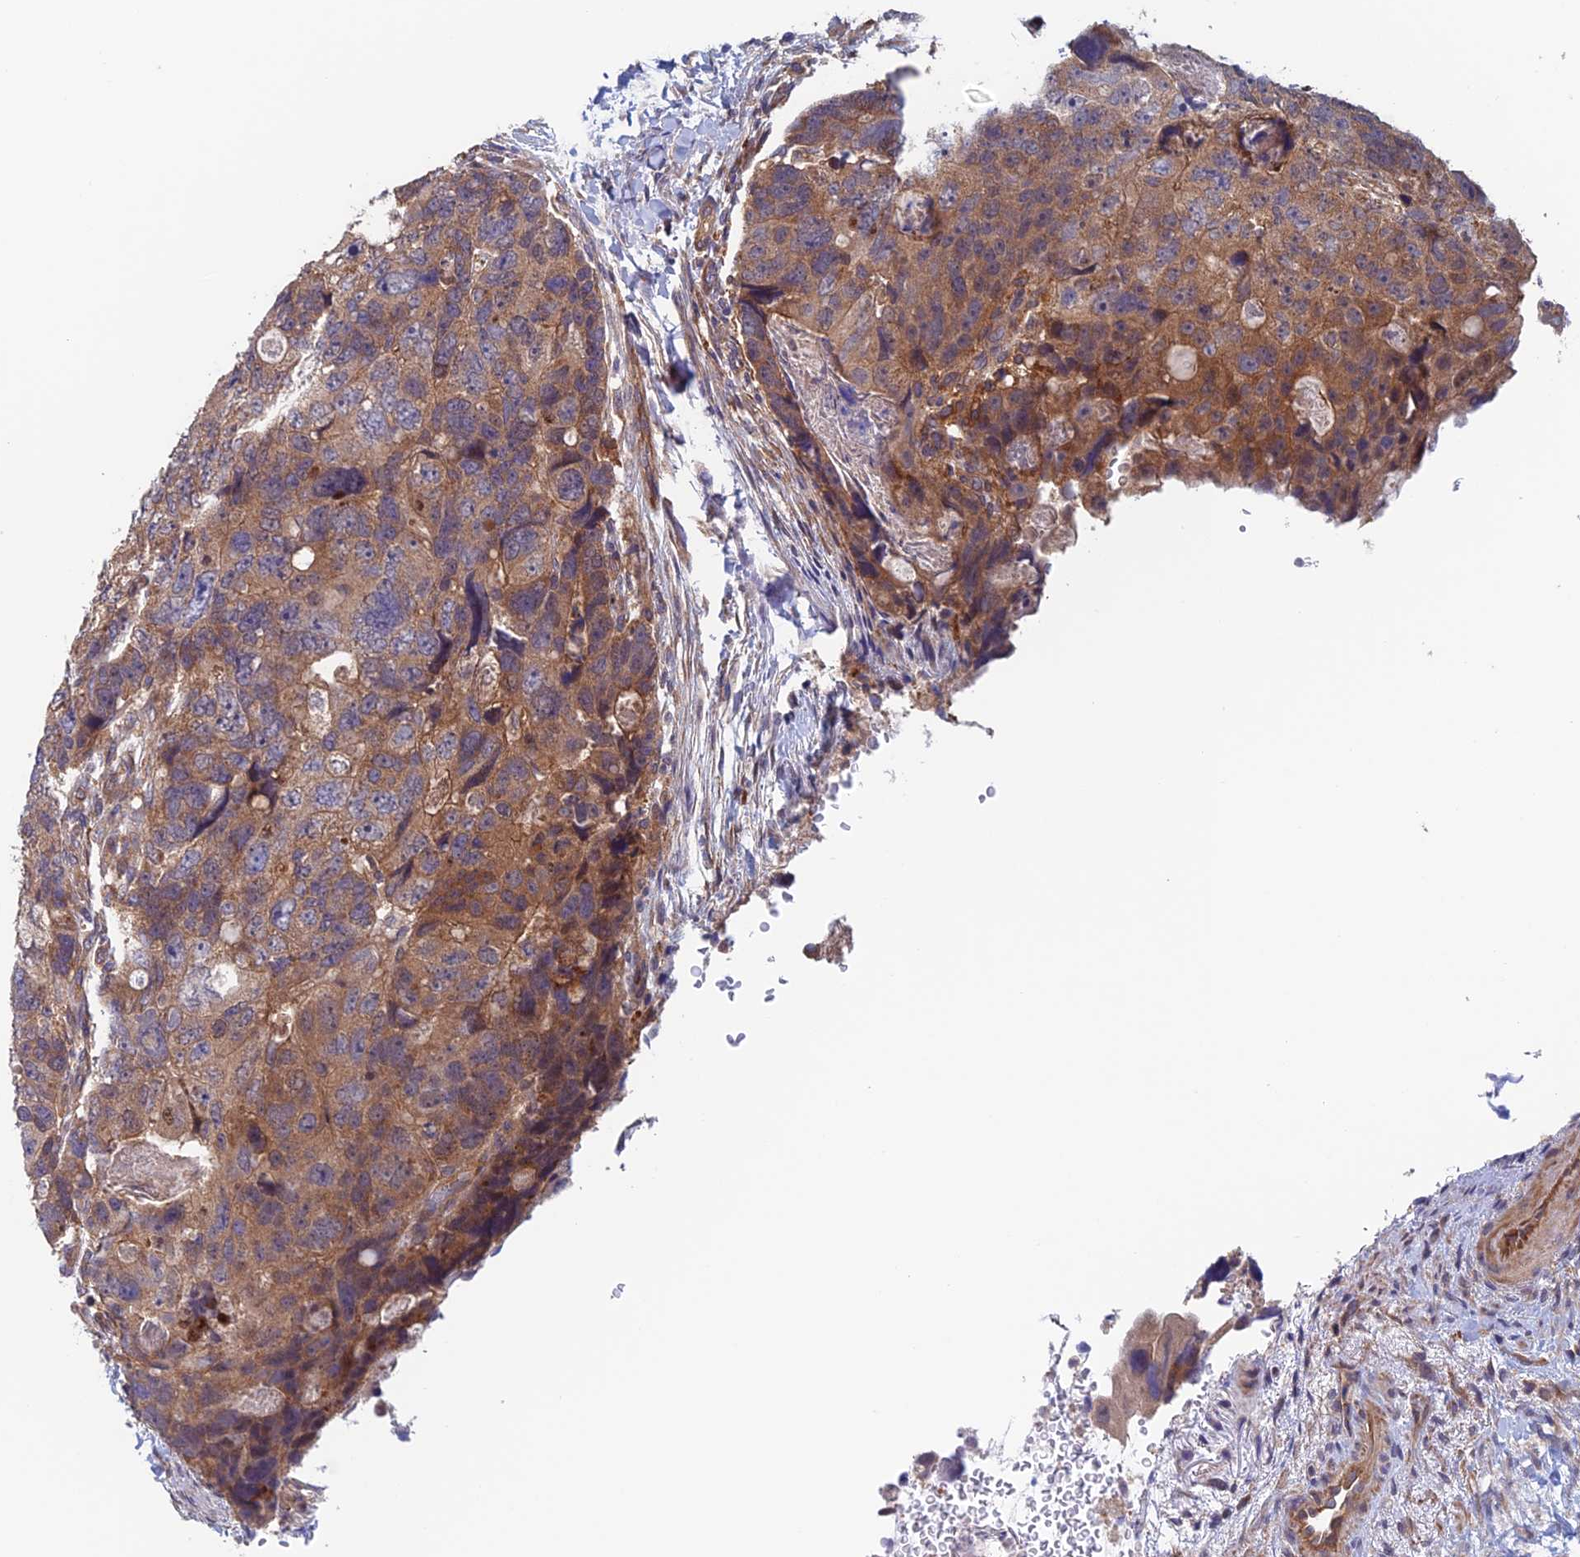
{"staining": {"intensity": "moderate", "quantity": ">75%", "location": "cytoplasmic/membranous"}, "tissue": "colorectal cancer", "cell_type": "Tumor cells", "image_type": "cancer", "snomed": [{"axis": "morphology", "description": "Adenocarcinoma, NOS"}, {"axis": "topography", "description": "Rectum"}], "caption": "Protein expression analysis of human adenocarcinoma (colorectal) reveals moderate cytoplasmic/membranous expression in approximately >75% of tumor cells.", "gene": "NUDT16L1", "patient": {"sex": "male", "age": 59}}